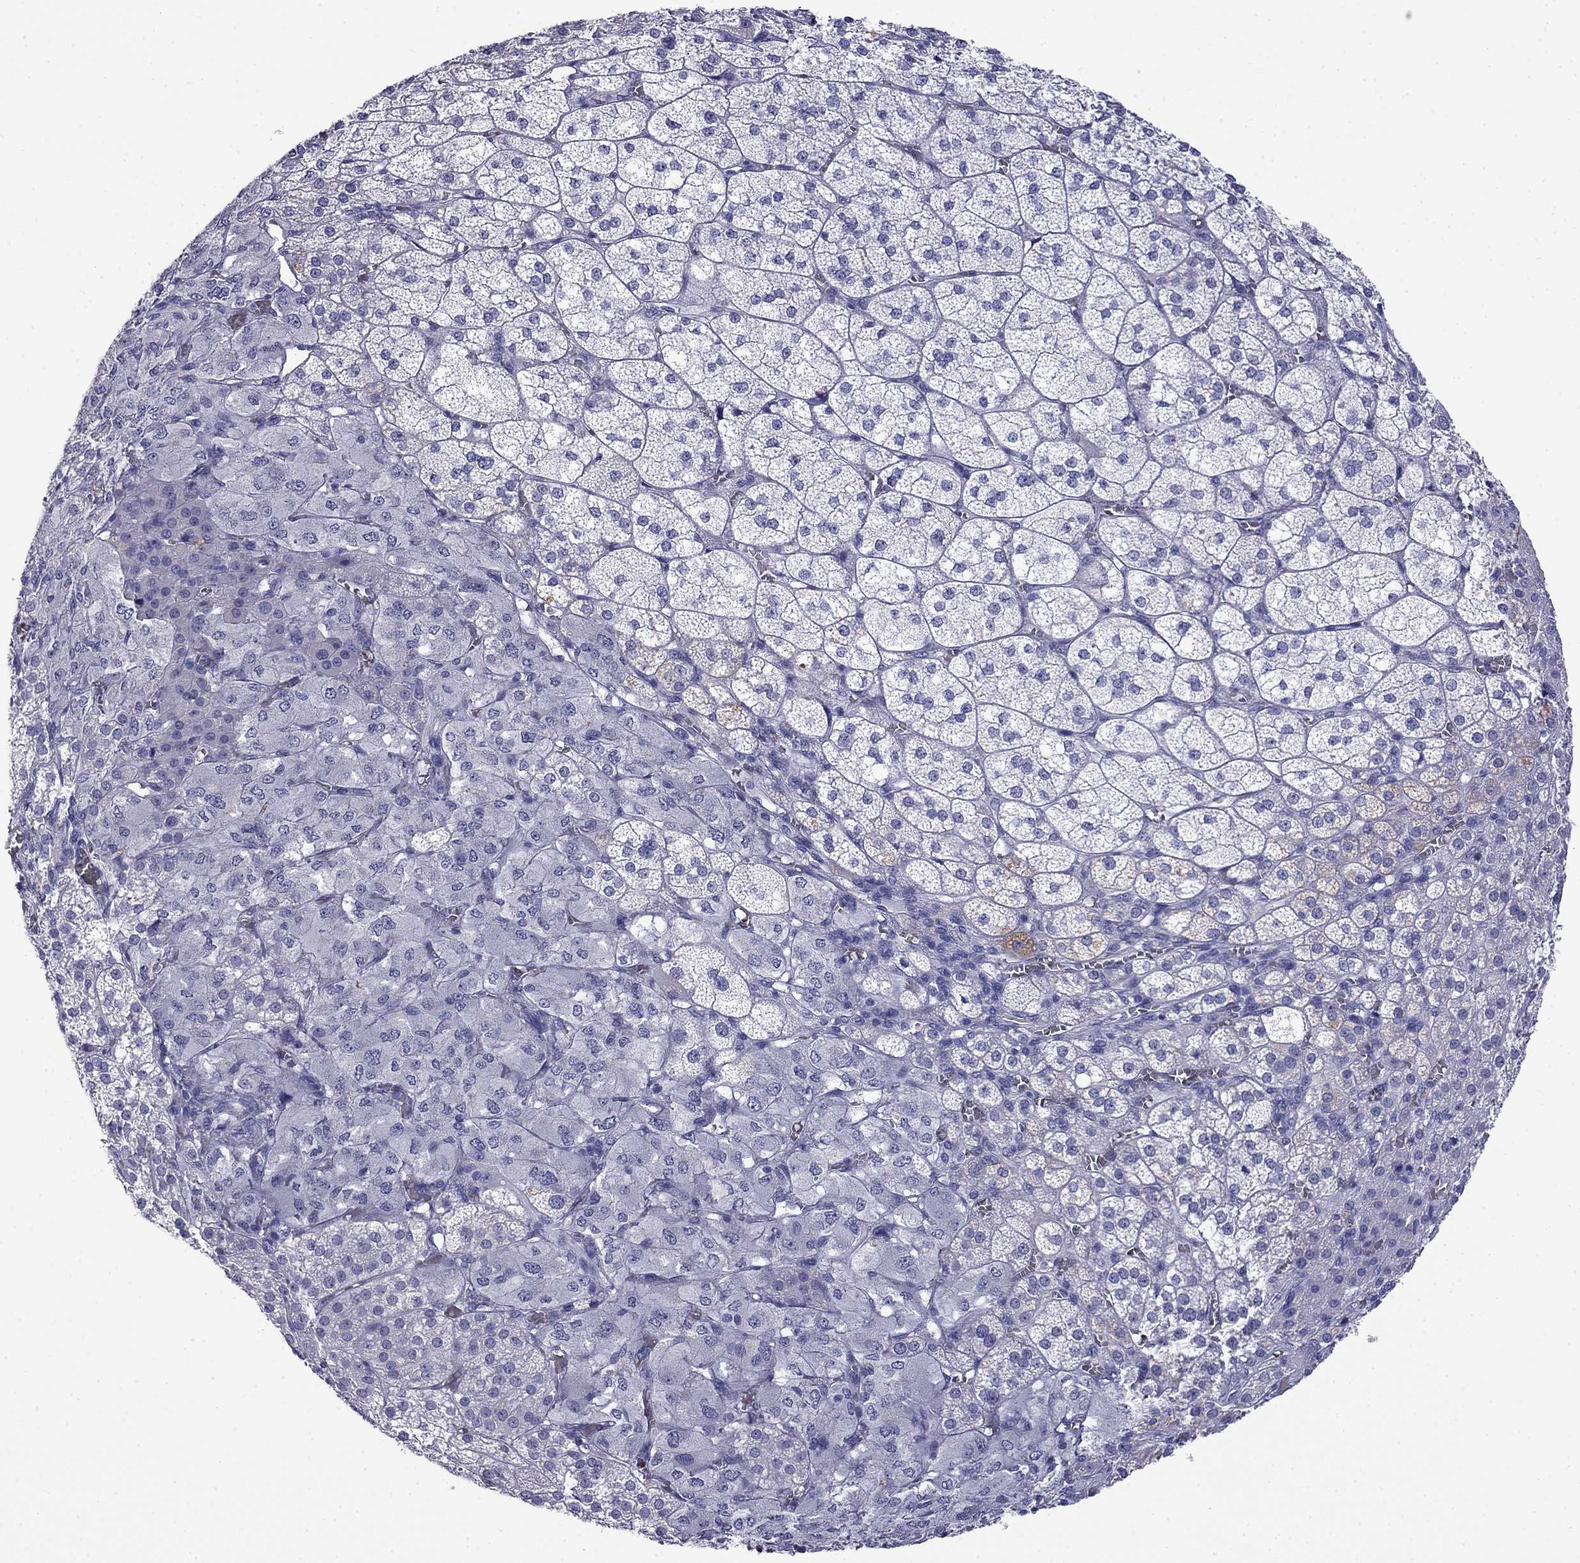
{"staining": {"intensity": "moderate", "quantity": "<25%", "location": "cytoplasmic/membranous"}, "tissue": "adrenal gland", "cell_type": "Glandular cells", "image_type": "normal", "snomed": [{"axis": "morphology", "description": "Normal tissue, NOS"}, {"axis": "topography", "description": "Adrenal gland"}], "caption": "This is a photomicrograph of immunohistochemistry (IHC) staining of benign adrenal gland, which shows moderate staining in the cytoplasmic/membranous of glandular cells.", "gene": "MYO15A", "patient": {"sex": "female", "age": 60}}